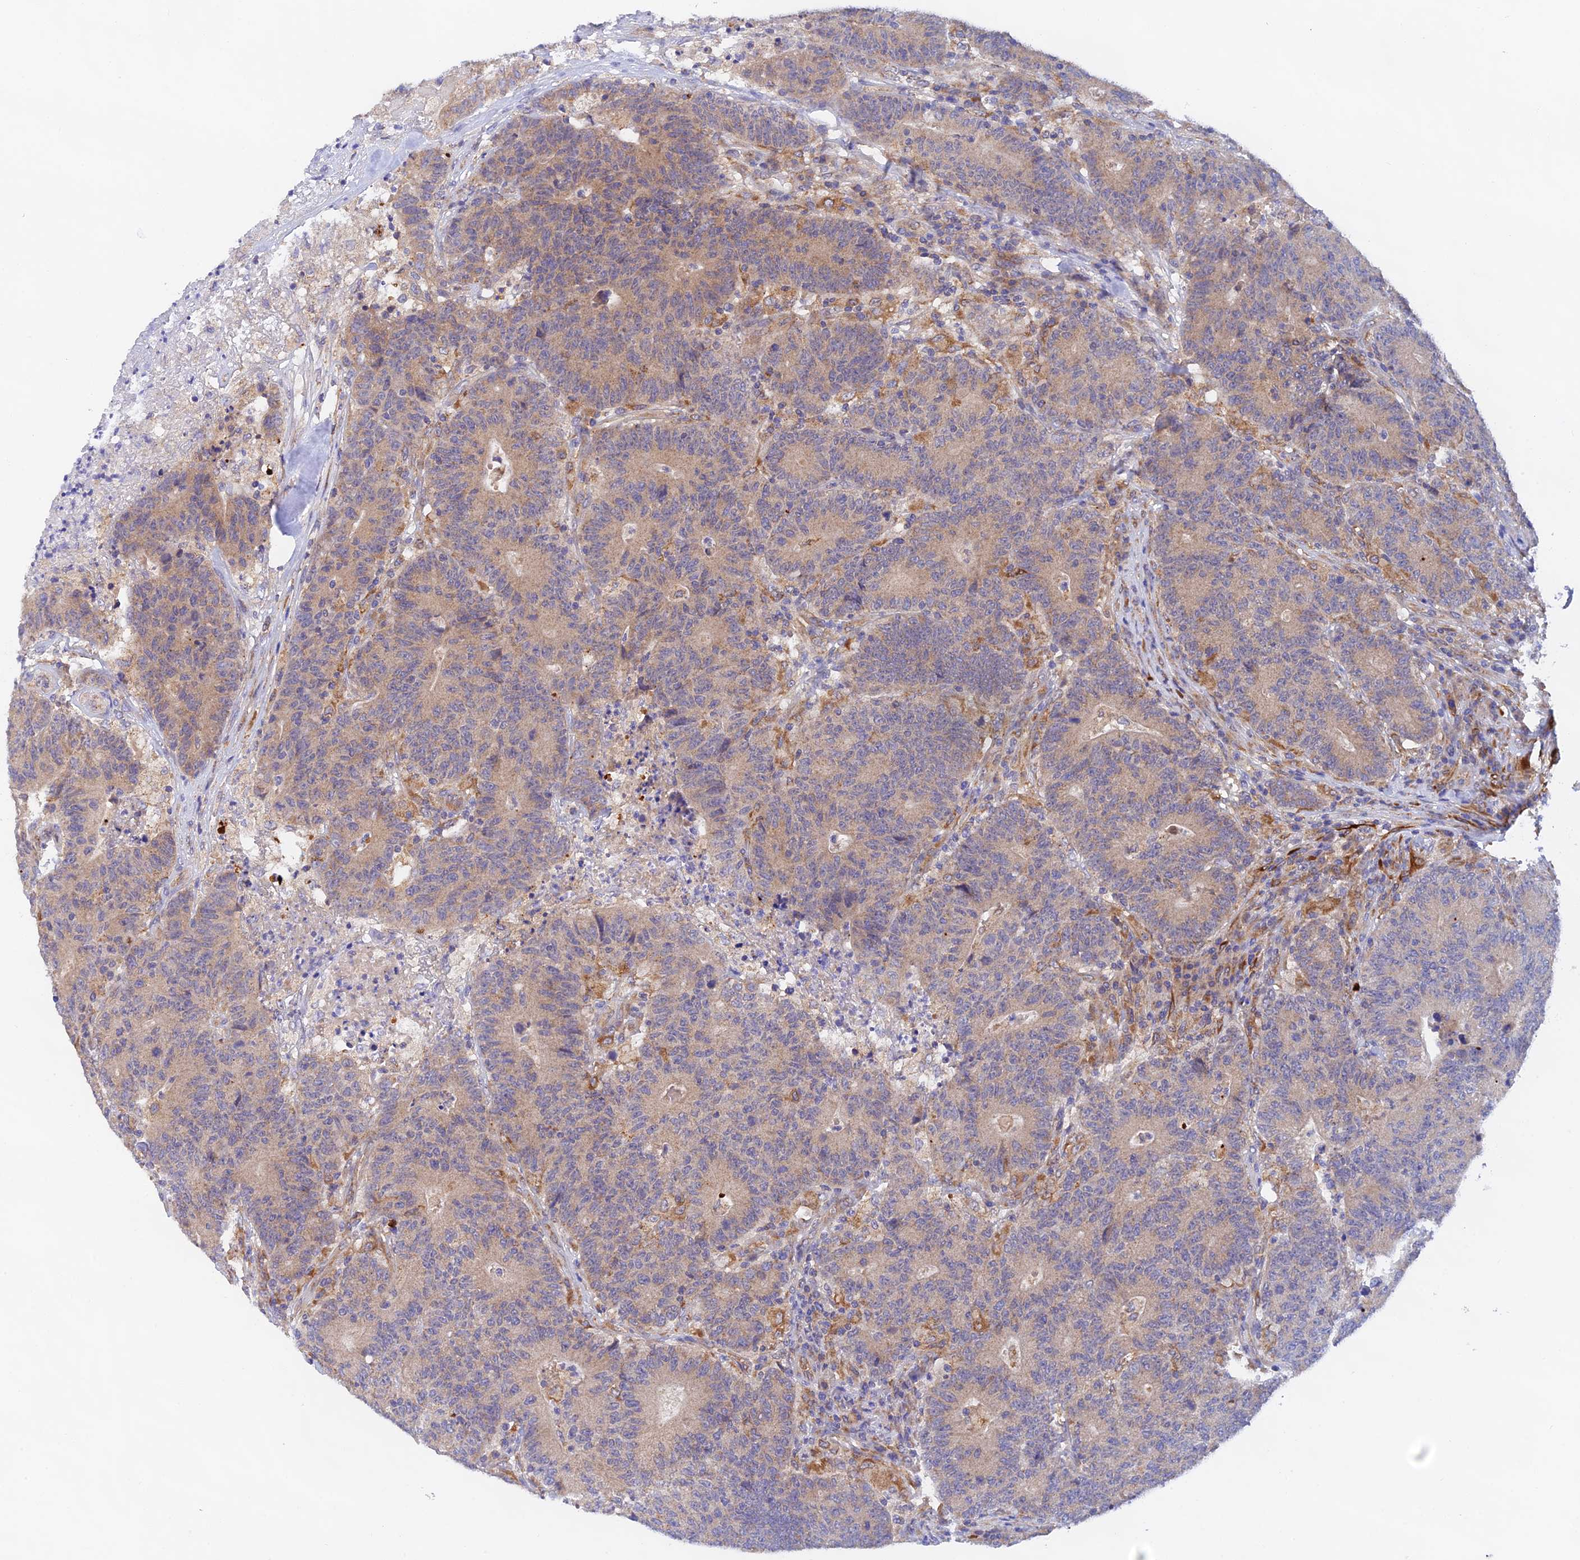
{"staining": {"intensity": "moderate", "quantity": "<25%", "location": "cytoplasmic/membranous"}, "tissue": "colorectal cancer", "cell_type": "Tumor cells", "image_type": "cancer", "snomed": [{"axis": "morphology", "description": "Adenocarcinoma, NOS"}, {"axis": "topography", "description": "Colon"}], "caption": "IHC (DAB) staining of colorectal cancer (adenocarcinoma) reveals moderate cytoplasmic/membranous protein staining in approximately <25% of tumor cells.", "gene": "RANBP6", "patient": {"sex": "female", "age": 75}}